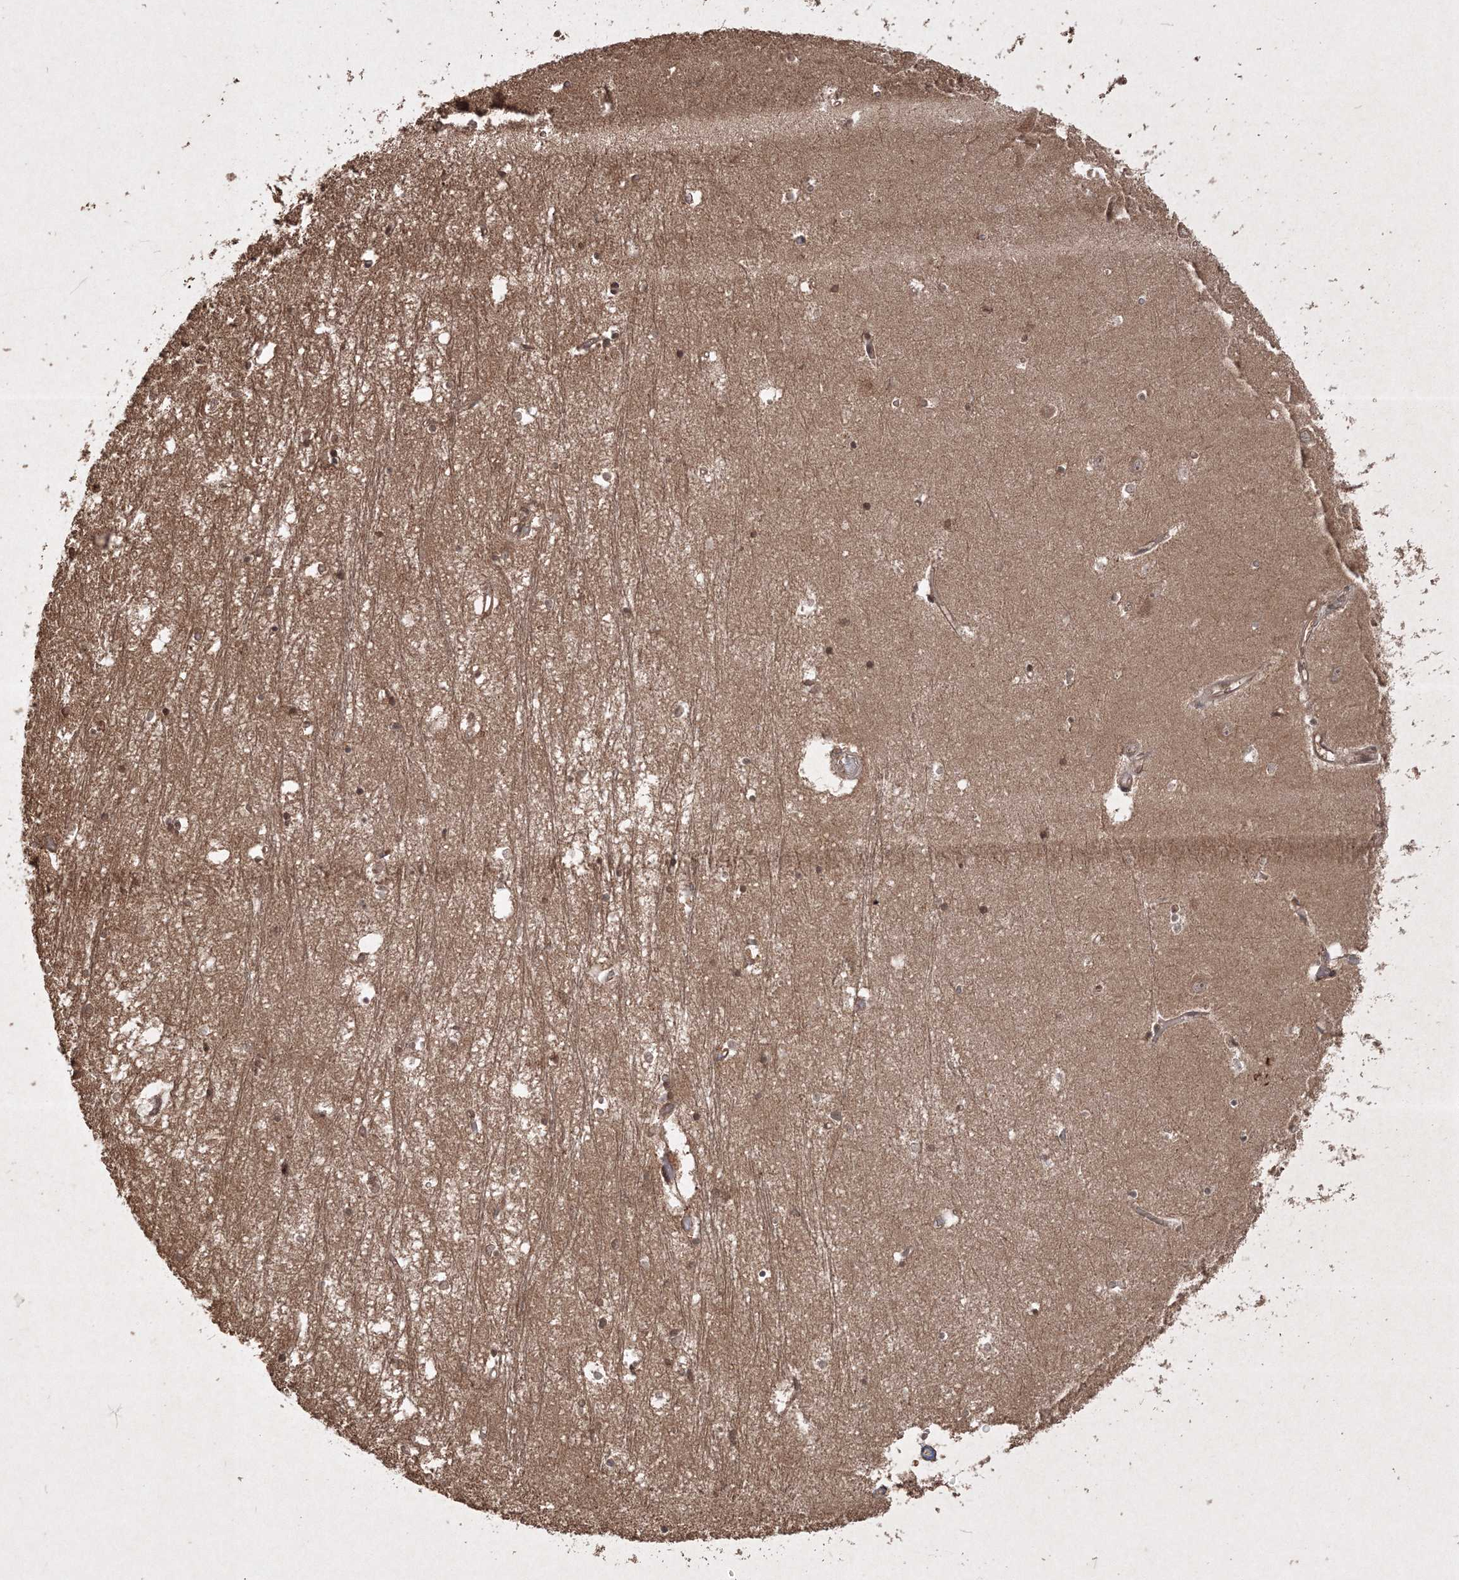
{"staining": {"intensity": "moderate", "quantity": "25%-75%", "location": "cytoplasmic/membranous"}, "tissue": "hippocampus", "cell_type": "Glial cells", "image_type": "normal", "snomed": [{"axis": "morphology", "description": "Normal tissue, NOS"}, {"axis": "topography", "description": "Hippocampus"}], "caption": "This photomicrograph reveals immunohistochemistry staining of normal human hippocampus, with medium moderate cytoplasmic/membranous positivity in approximately 25%-75% of glial cells.", "gene": "PELI3", "patient": {"sex": "male", "age": 70}}